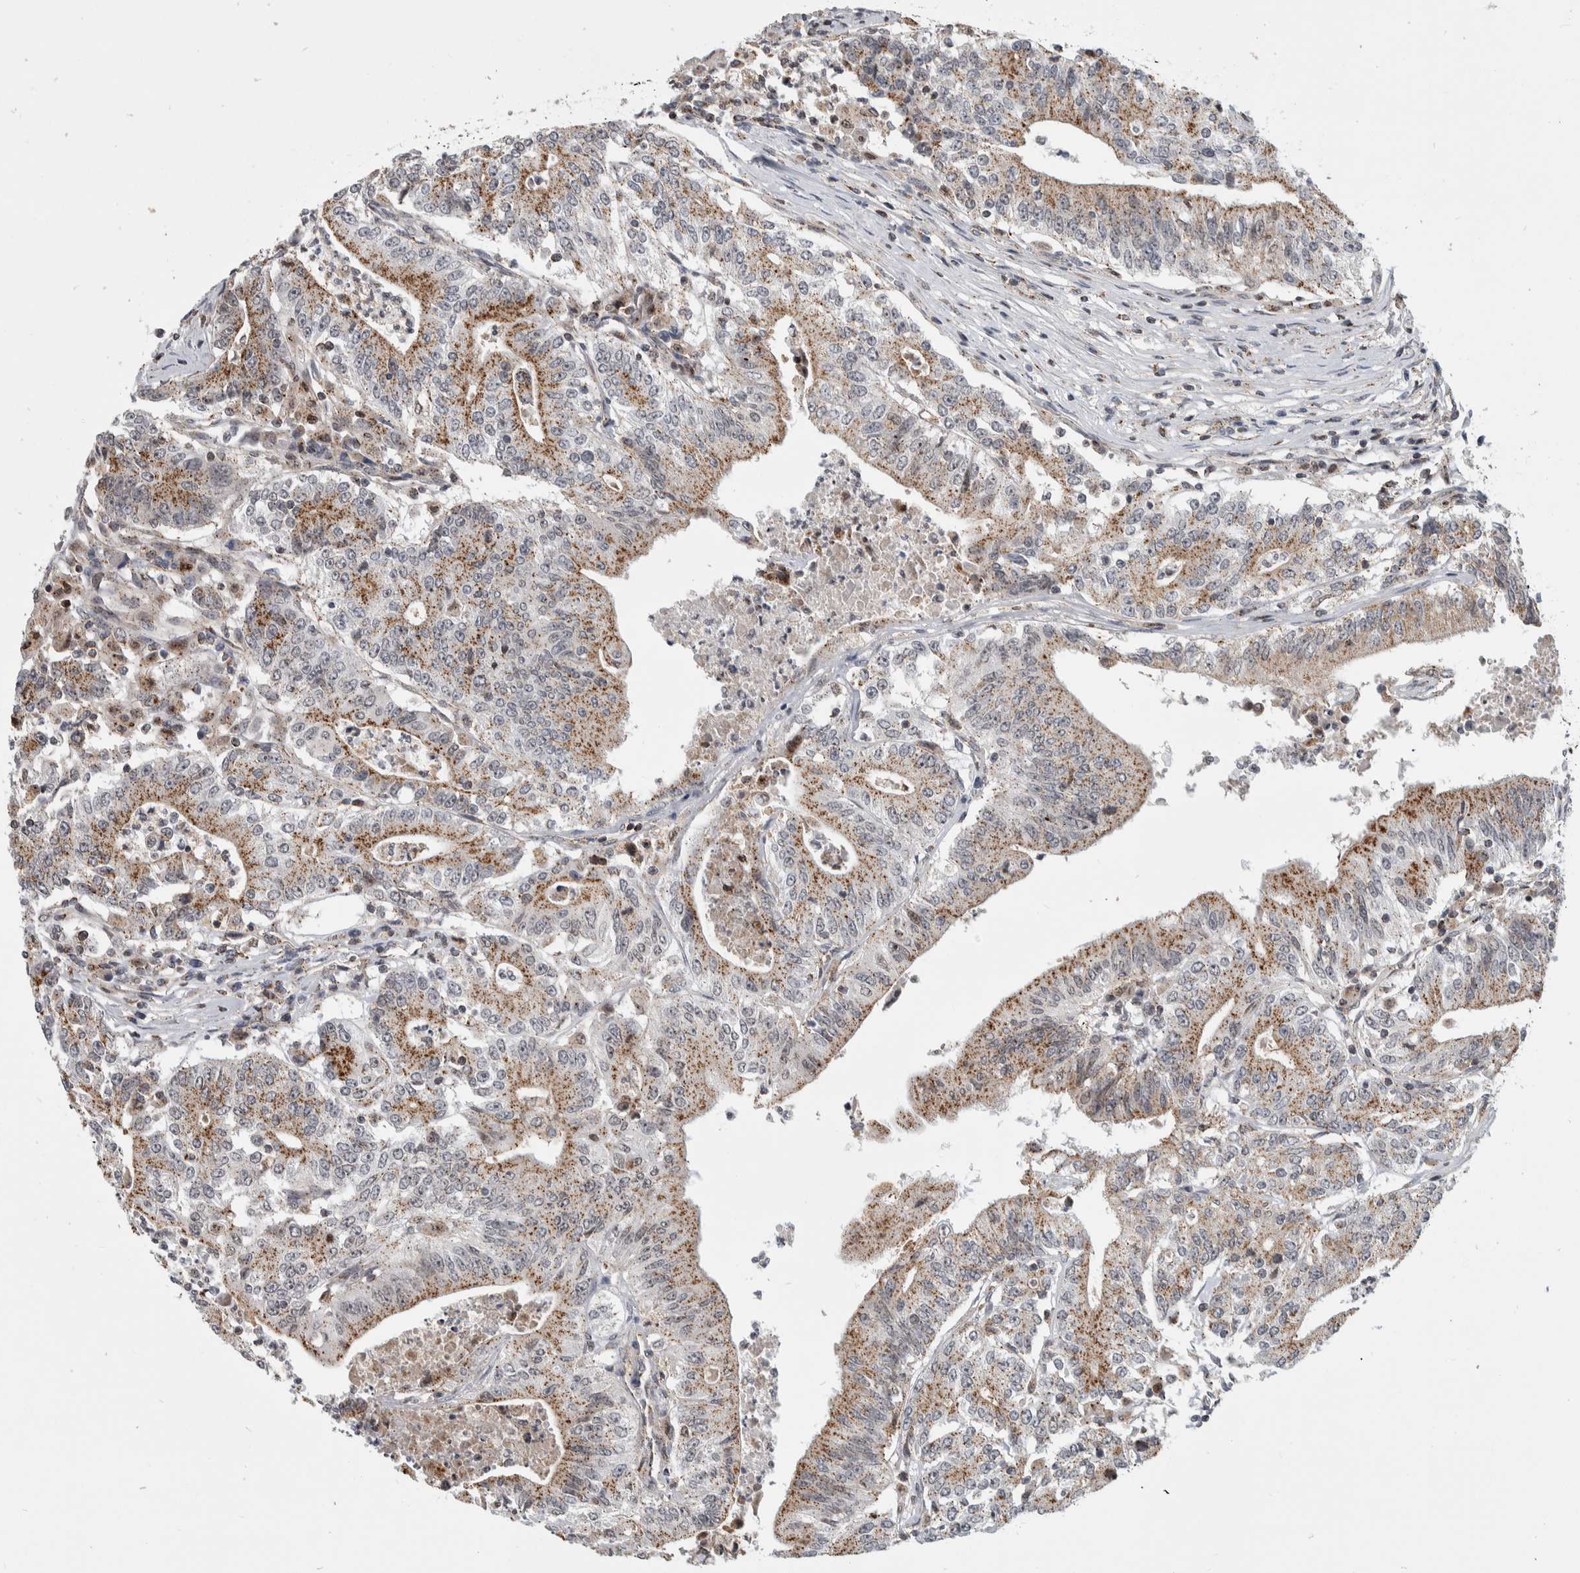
{"staining": {"intensity": "moderate", "quantity": ">75%", "location": "cytoplasmic/membranous"}, "tissue": "colorectal cancer", "cell_type": "Tumor cells", "image_type": "cancer", "snomed": [{"axis": "morphology", "description": "Adenocarcinoma, NOS"}, {"axis": "topography", "description": "Colon"}], "caption": "About >75% of tumor cells in colorectal cancer (adenocarcinoma) display moderate cytoplasmic/membranous protein staining as visualized by brown immunohistochemical staining.", "gene": "MSL1", "patient": {"sex": "female", "age": 77}}